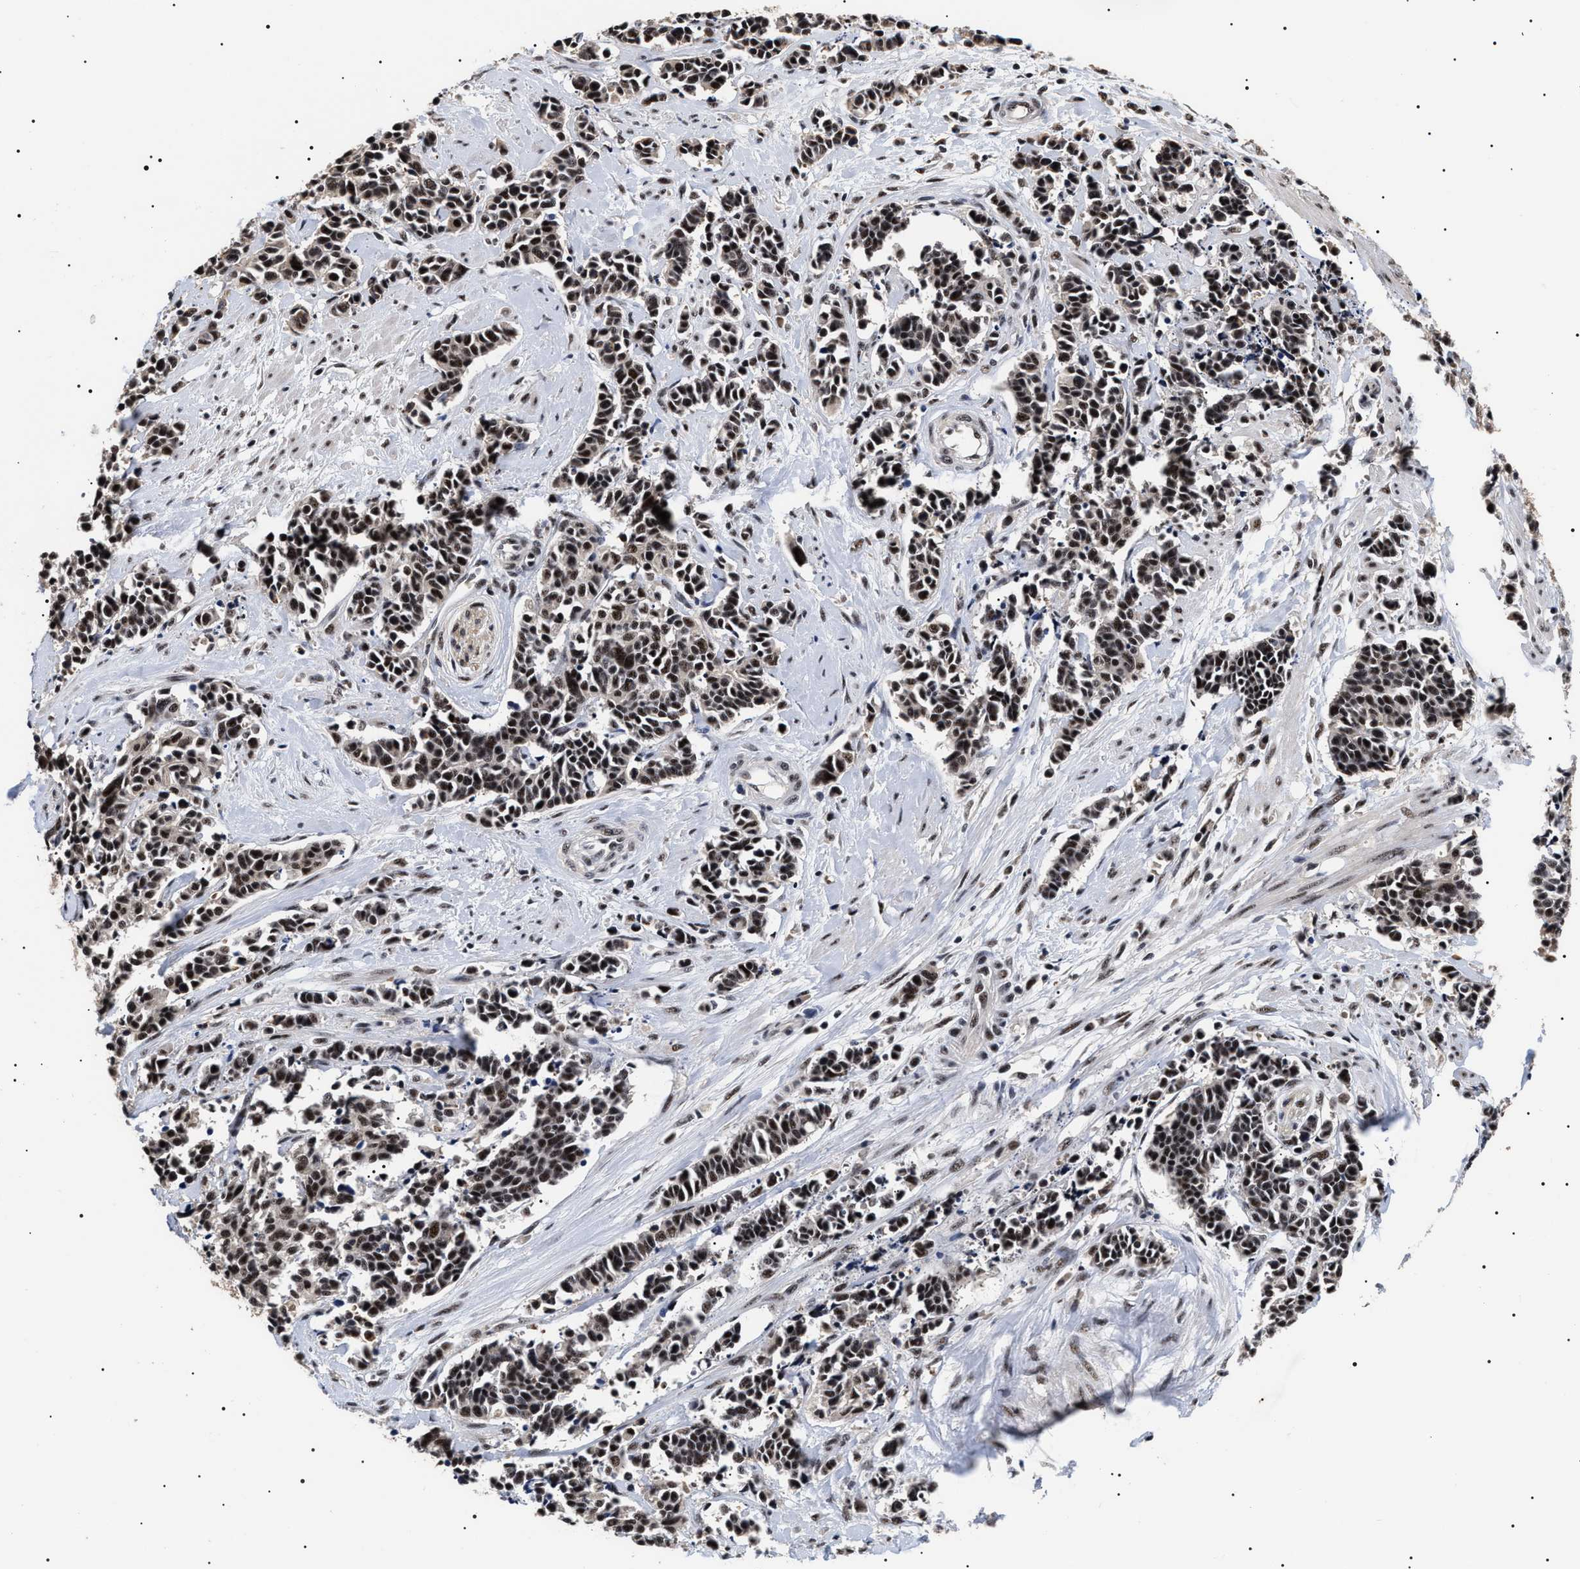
{"staining": {"intensity": "strong", "quantity": ">75%", "location": "nuclear"}, "tissue": "cervical cancer", "cell_type": "Tumor cells", "image_type": "cancer", "snomed": [{"axis": "morphology", "description": "Squamous cell carcinoma, NOS"}, {"axis": "topography", "description": "Cervix"}], "caption": "Strong nuclear positivity for a protein is identified in about >75% of tumor cells of cervical cancer using immunohistochemistry (IHC).", "gene": "CAAP1", "patient": {"sex": "female", "age": 35}}